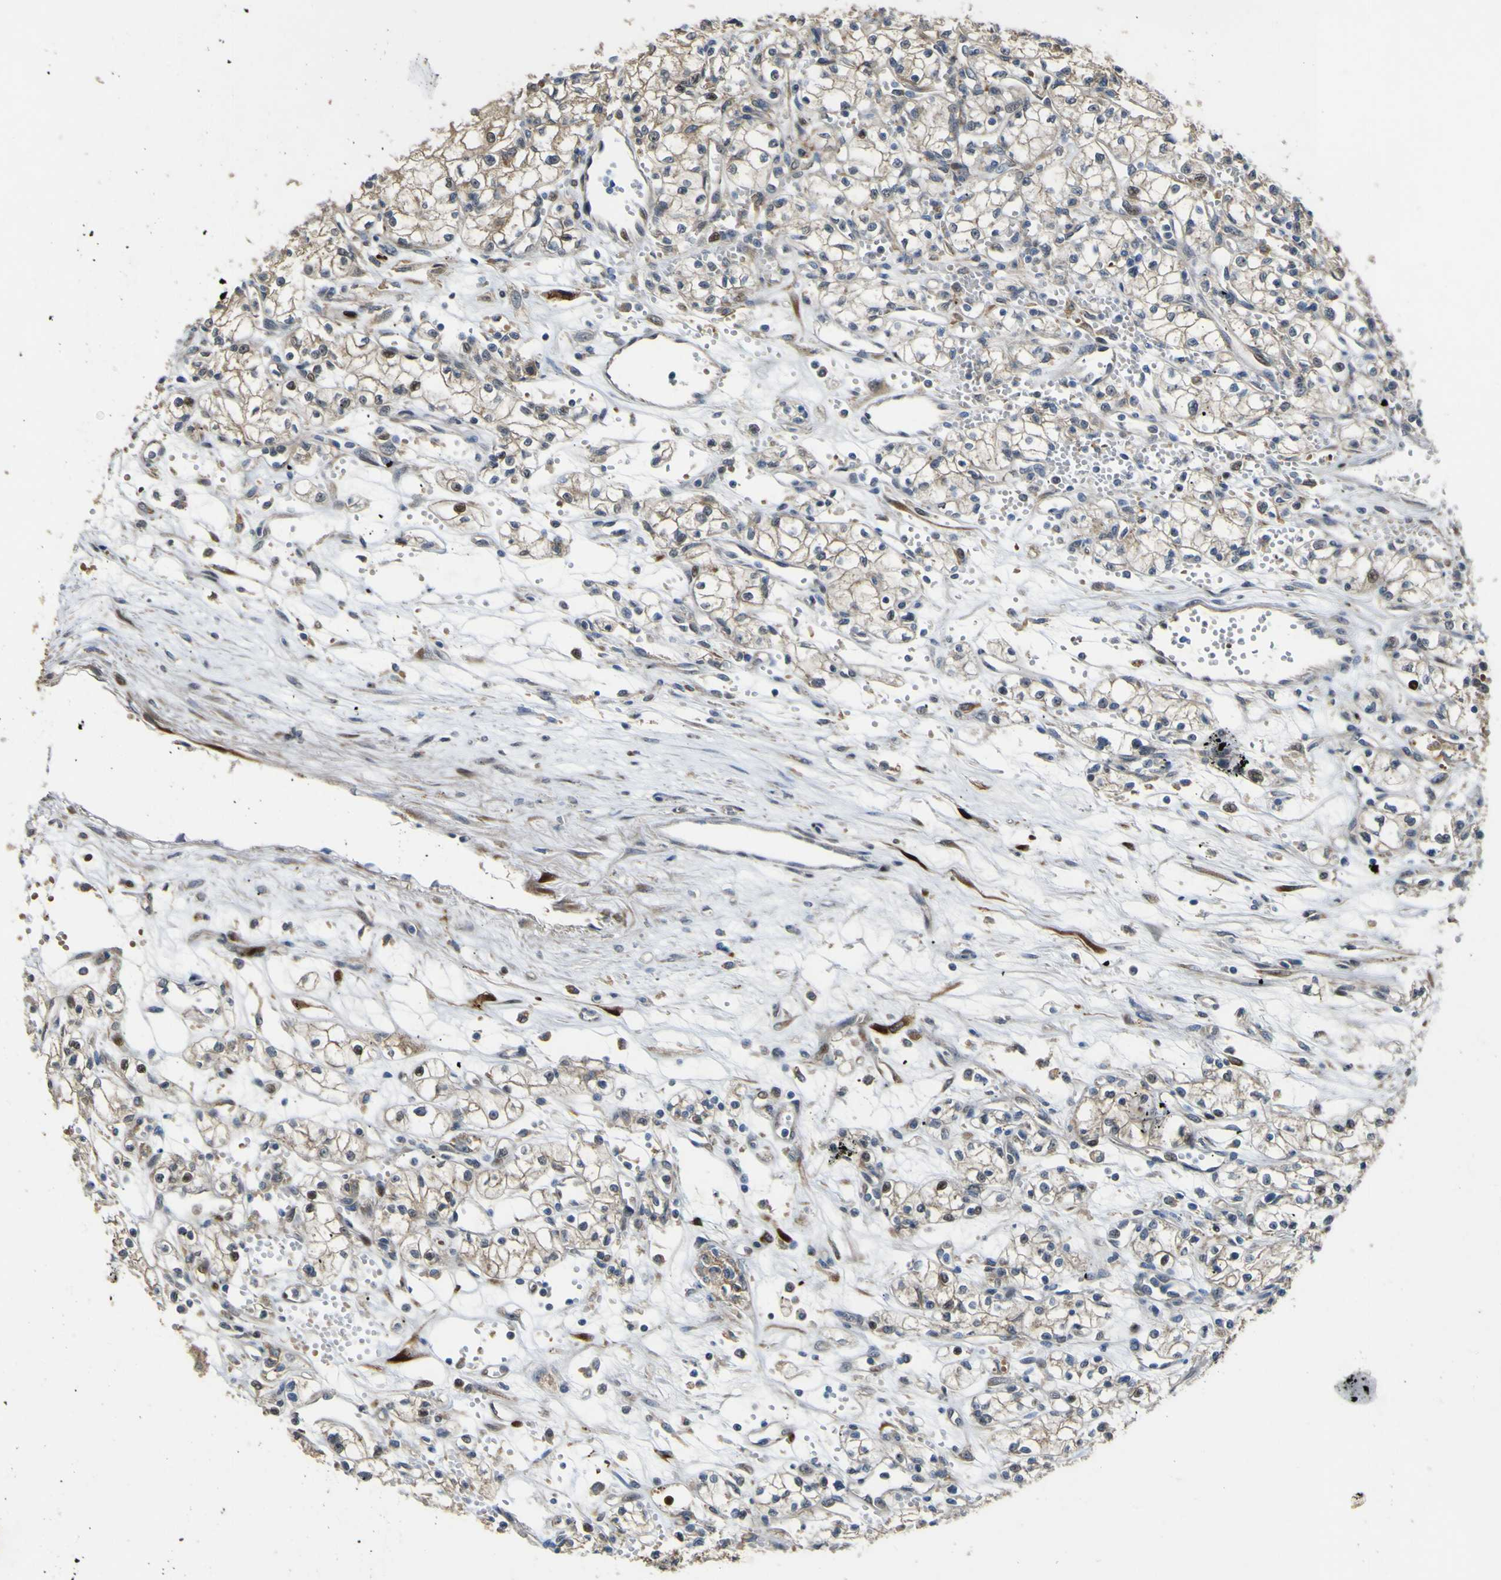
{"staining": {"intensity": "weak", "quantity": ">75%", "location": "cytoplasmic/membranous"}, "tissue": "renal cancer", "cell_type": "Tumor cells", "image_type": "cancer", "snomed": [{"axis": "morphology", "description": "Normal tissue, NOS"}, {"axis": "morphology", "description": "Adenocarcinoma, NOS"}, {"axis": "topography", "description": "Kidney"}], "caption": "Immunohistochemical staining of adenocarcinoma (renal) displays weak cytoplasmic/membranous protein positivity in about >75% of tumor cells.", "gene": "LBHD1", "patient": {"sex": "male", "age": 59}}